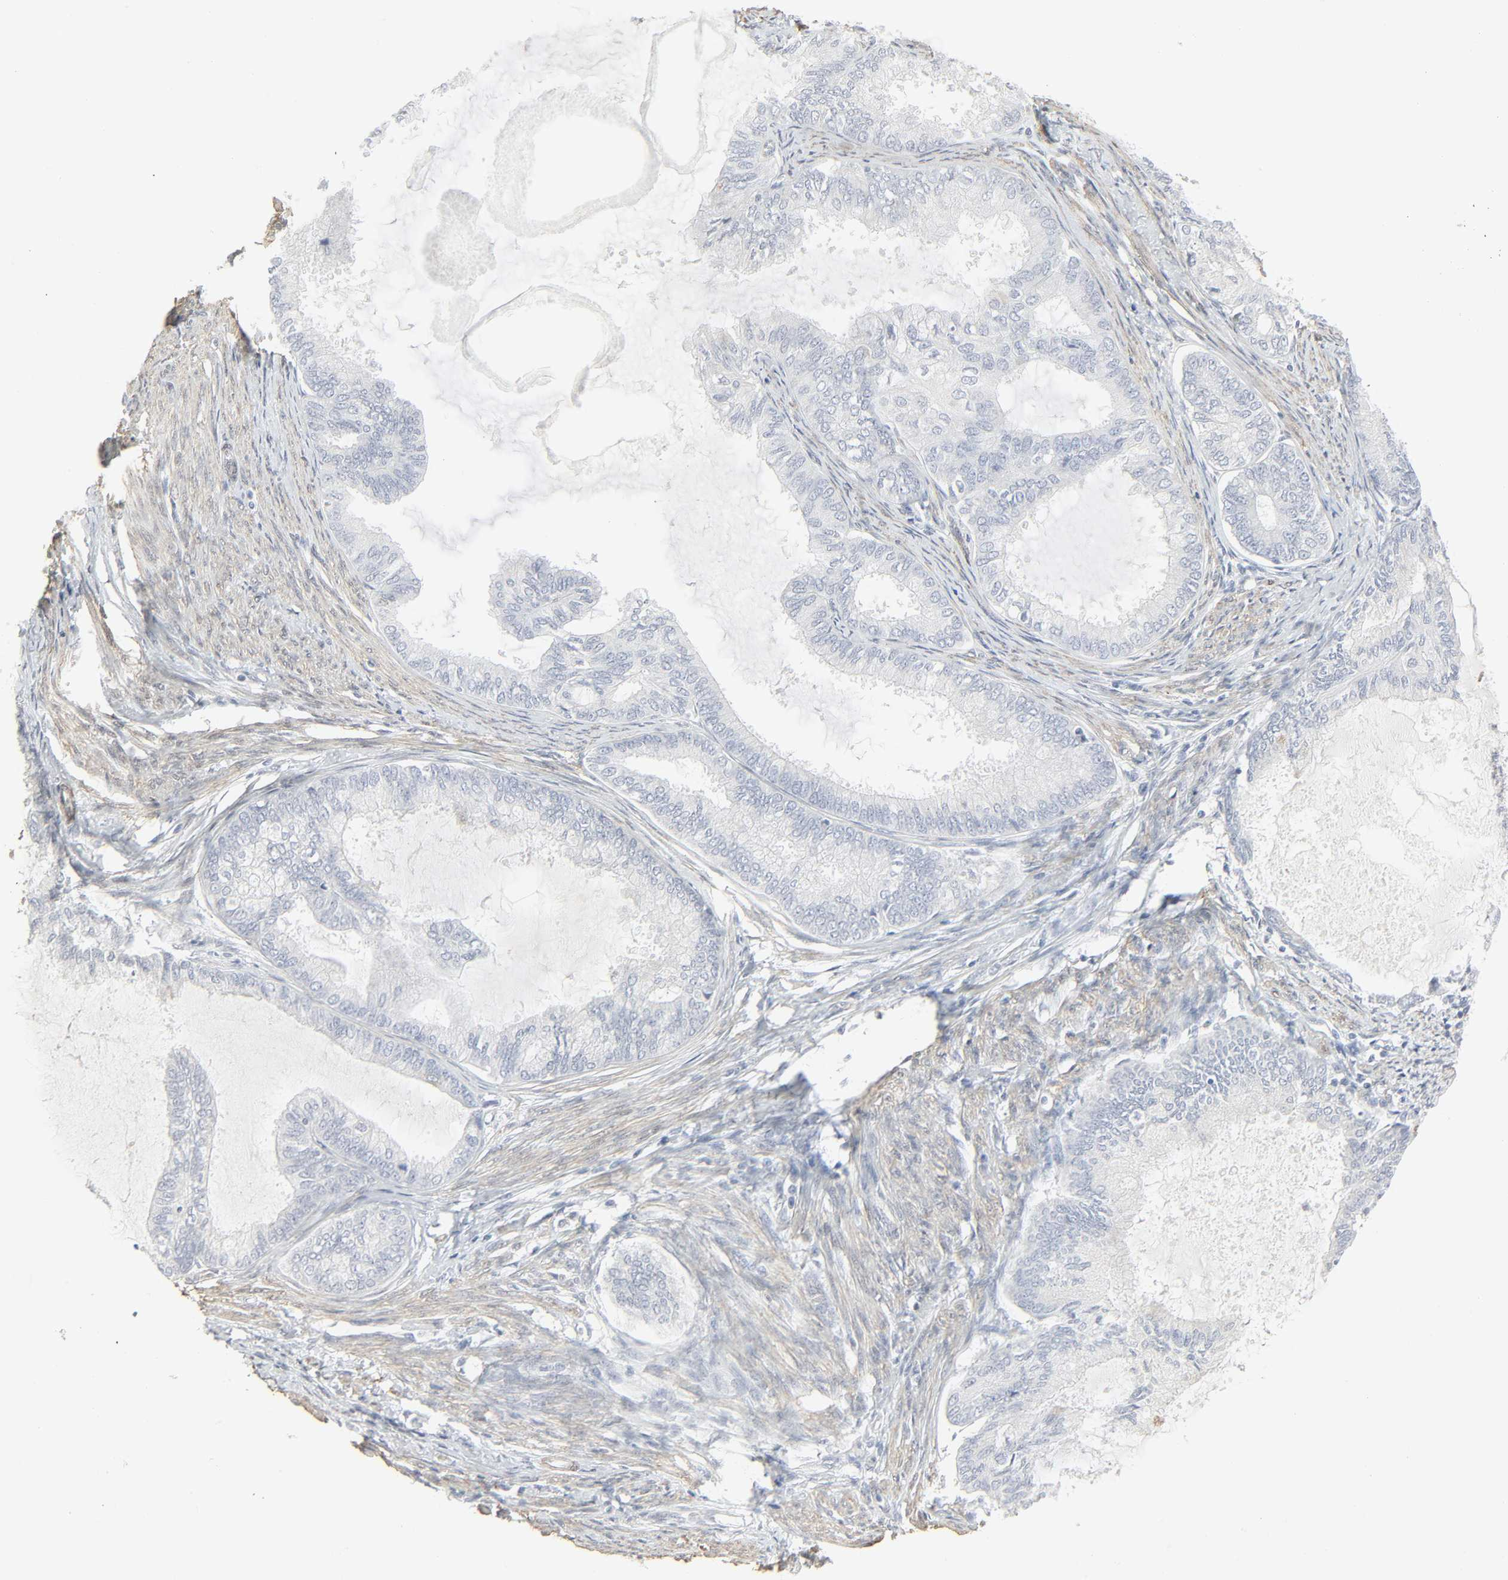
{"staining": {"intensity": "negative", "quantity": "none", "location": "none"}, "tissue": "endometrial cancer", "cell_type": "Tumor cells", "image_type": "cancer", "snomed": [{"axis": "morphology", "description": "Adenocarcinoma, NOS"}, {"axis": "topography", "description": "Endometrium"}], "caption": "An IHC micrograph of endometrial cancer (adenocarcinoma) is shown. There is no staining in tumor cells of endometrial cancer (adenocarcinoma).", "gene": "ZBTB16", "patient": {"sex": "female", "age": 86}}